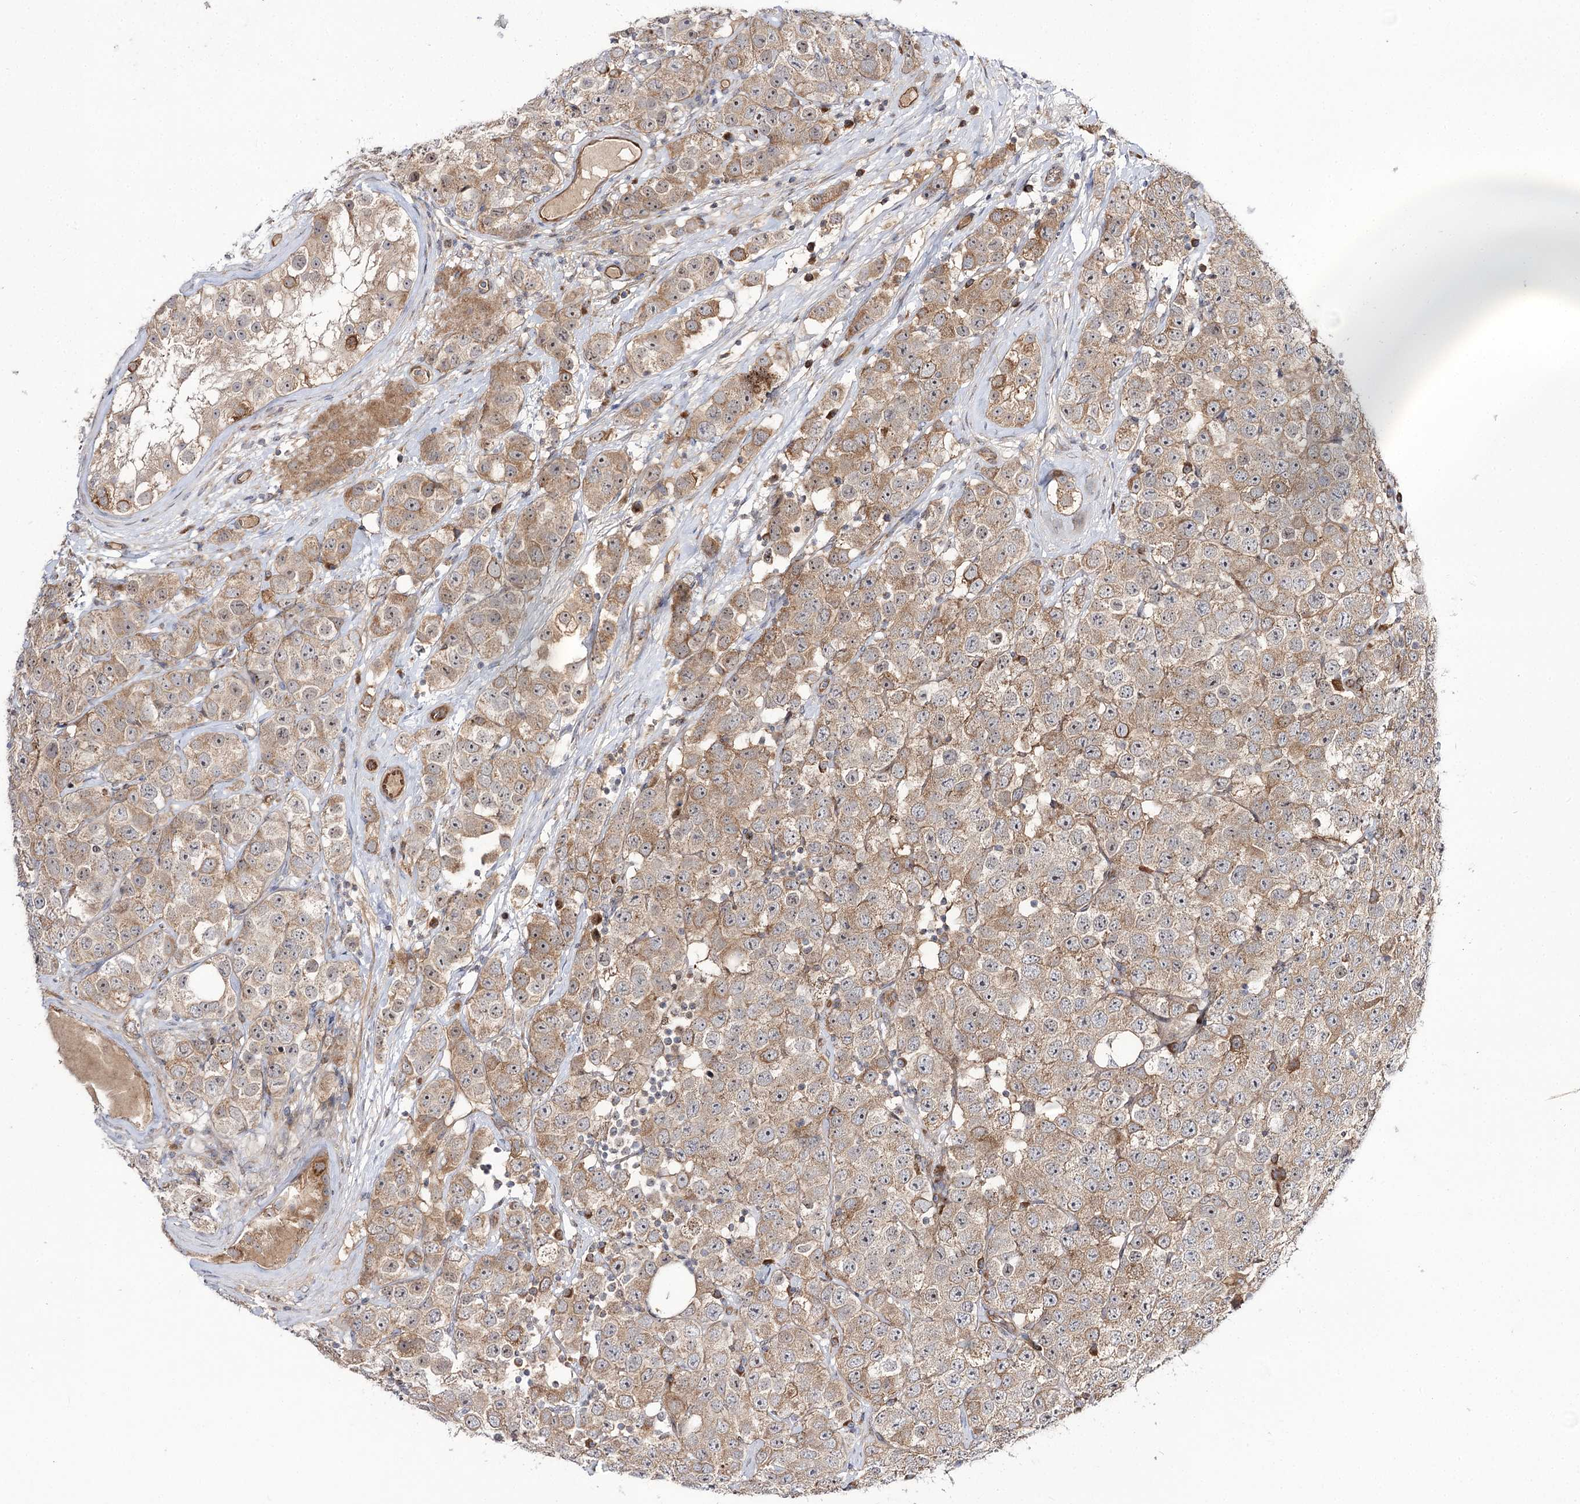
{"staining": {"intensity": "moderate", "quantity": ">75%", "location": "cytoplasmic/membranous"}, "tissue": "testis cancer", "cell_type": "Tumor cells", "image_type": "cancer", "snomed": [{"axis": "morphology", "description": "Seminoma, NOS"}, {"axis": "topography", "description": "Testis"}], "caption": "This is a micrograph of immunohistochemistry staining of testis seminoma, which shows moderate positivity in the cytoplasmic/membranous of tumor cells.", "gene": "C11orf80", "patient": {"sex": "male", "age": 28}}